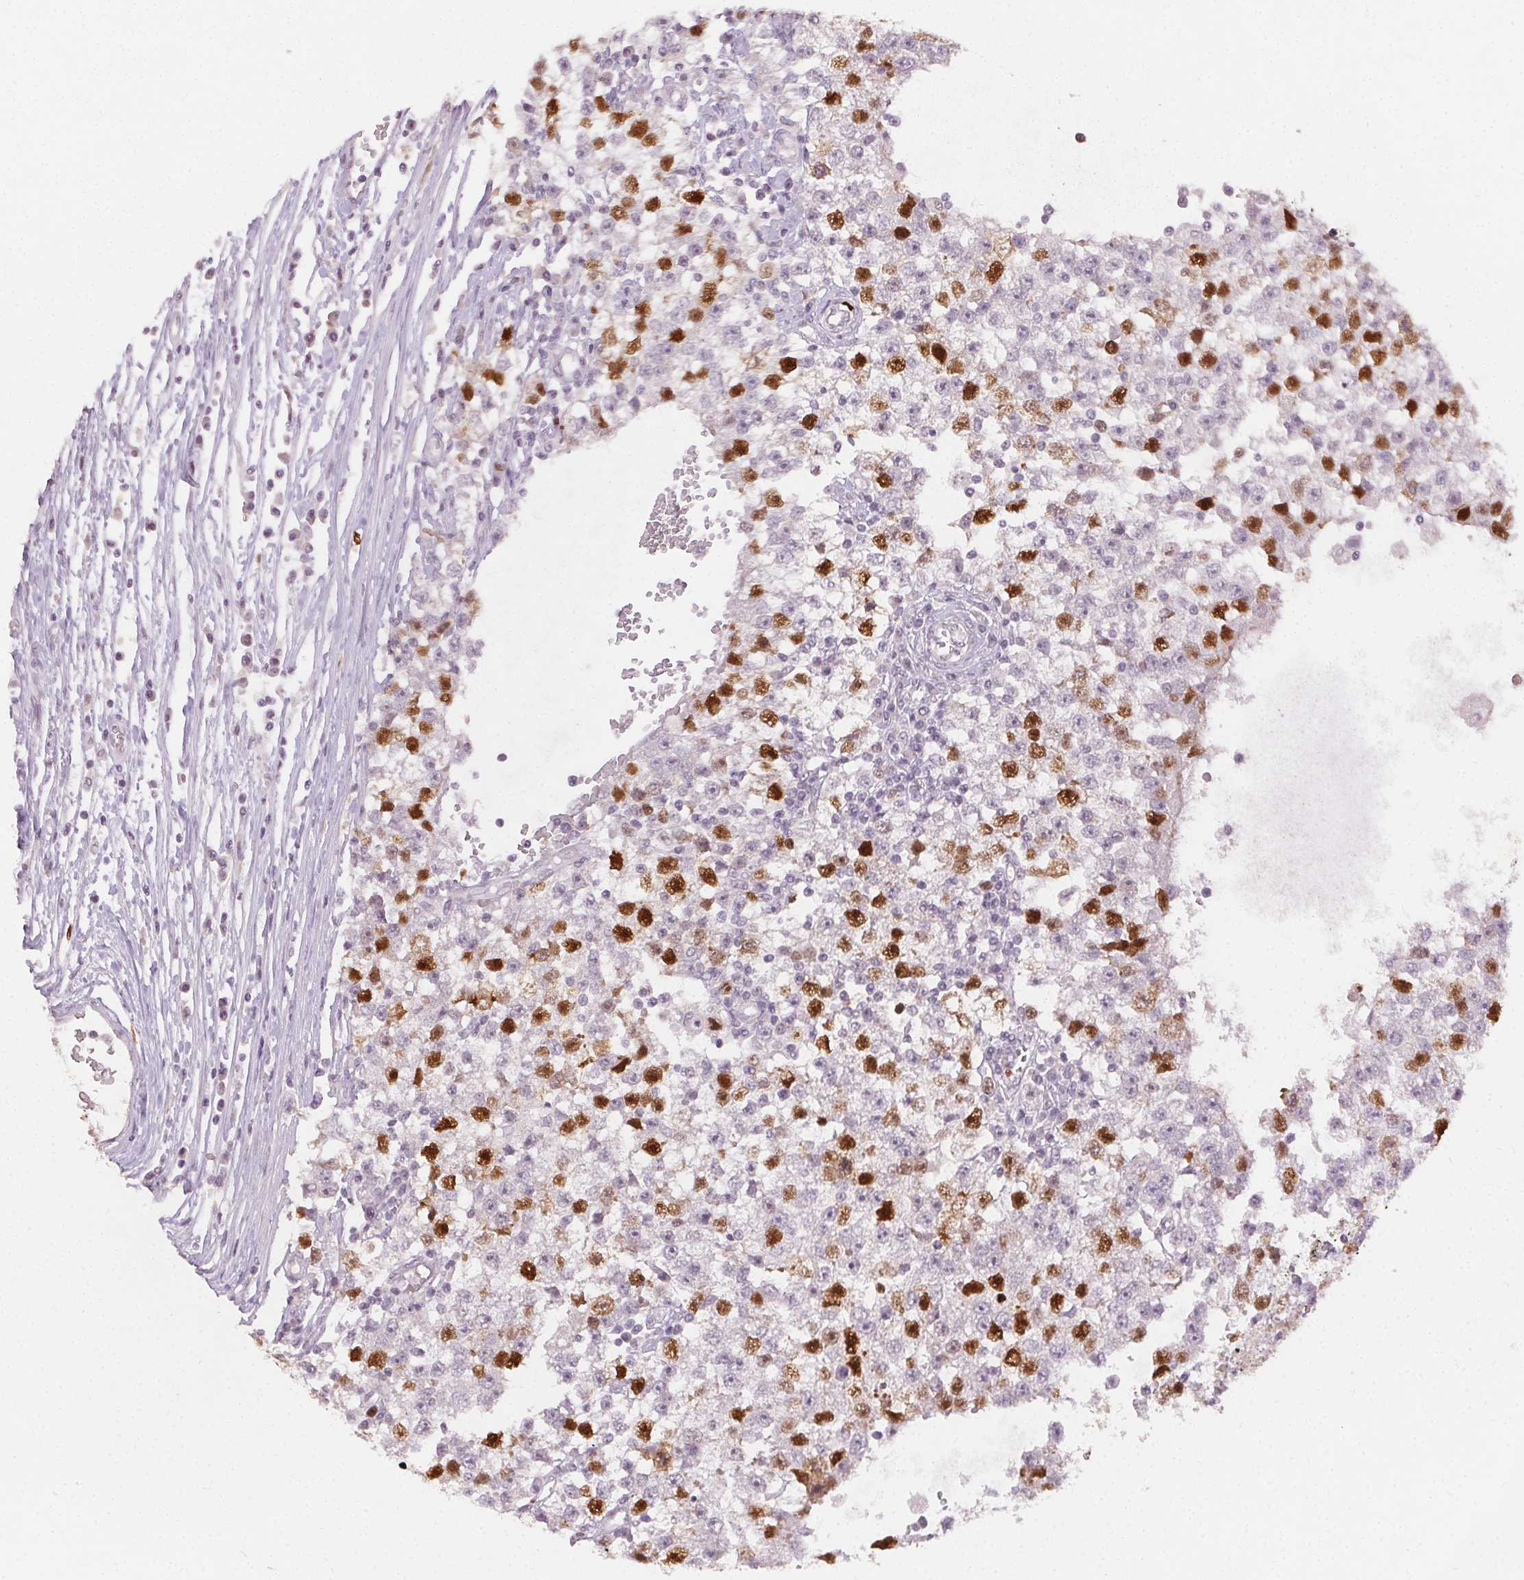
{"staining": {"intensity": "moderate", "quantity": "25%-75%", "location": "nuclear"}, "tissue": "testis cancer", "cell_type": "Tumor cells", "image_type": "cancer", "snomed": [{"axis": "morphology", "description": "Seminoma, NOS"}, {"axis": "topography", "description": "Testis"}], "caption": "Seminoma (testis) stained for a protein (brown) reveals moderate nuclear positive staining in about 25%-75% of tumor cells.", "gene": "ANLN", "patient": {"sex": "male", "age": 34}}